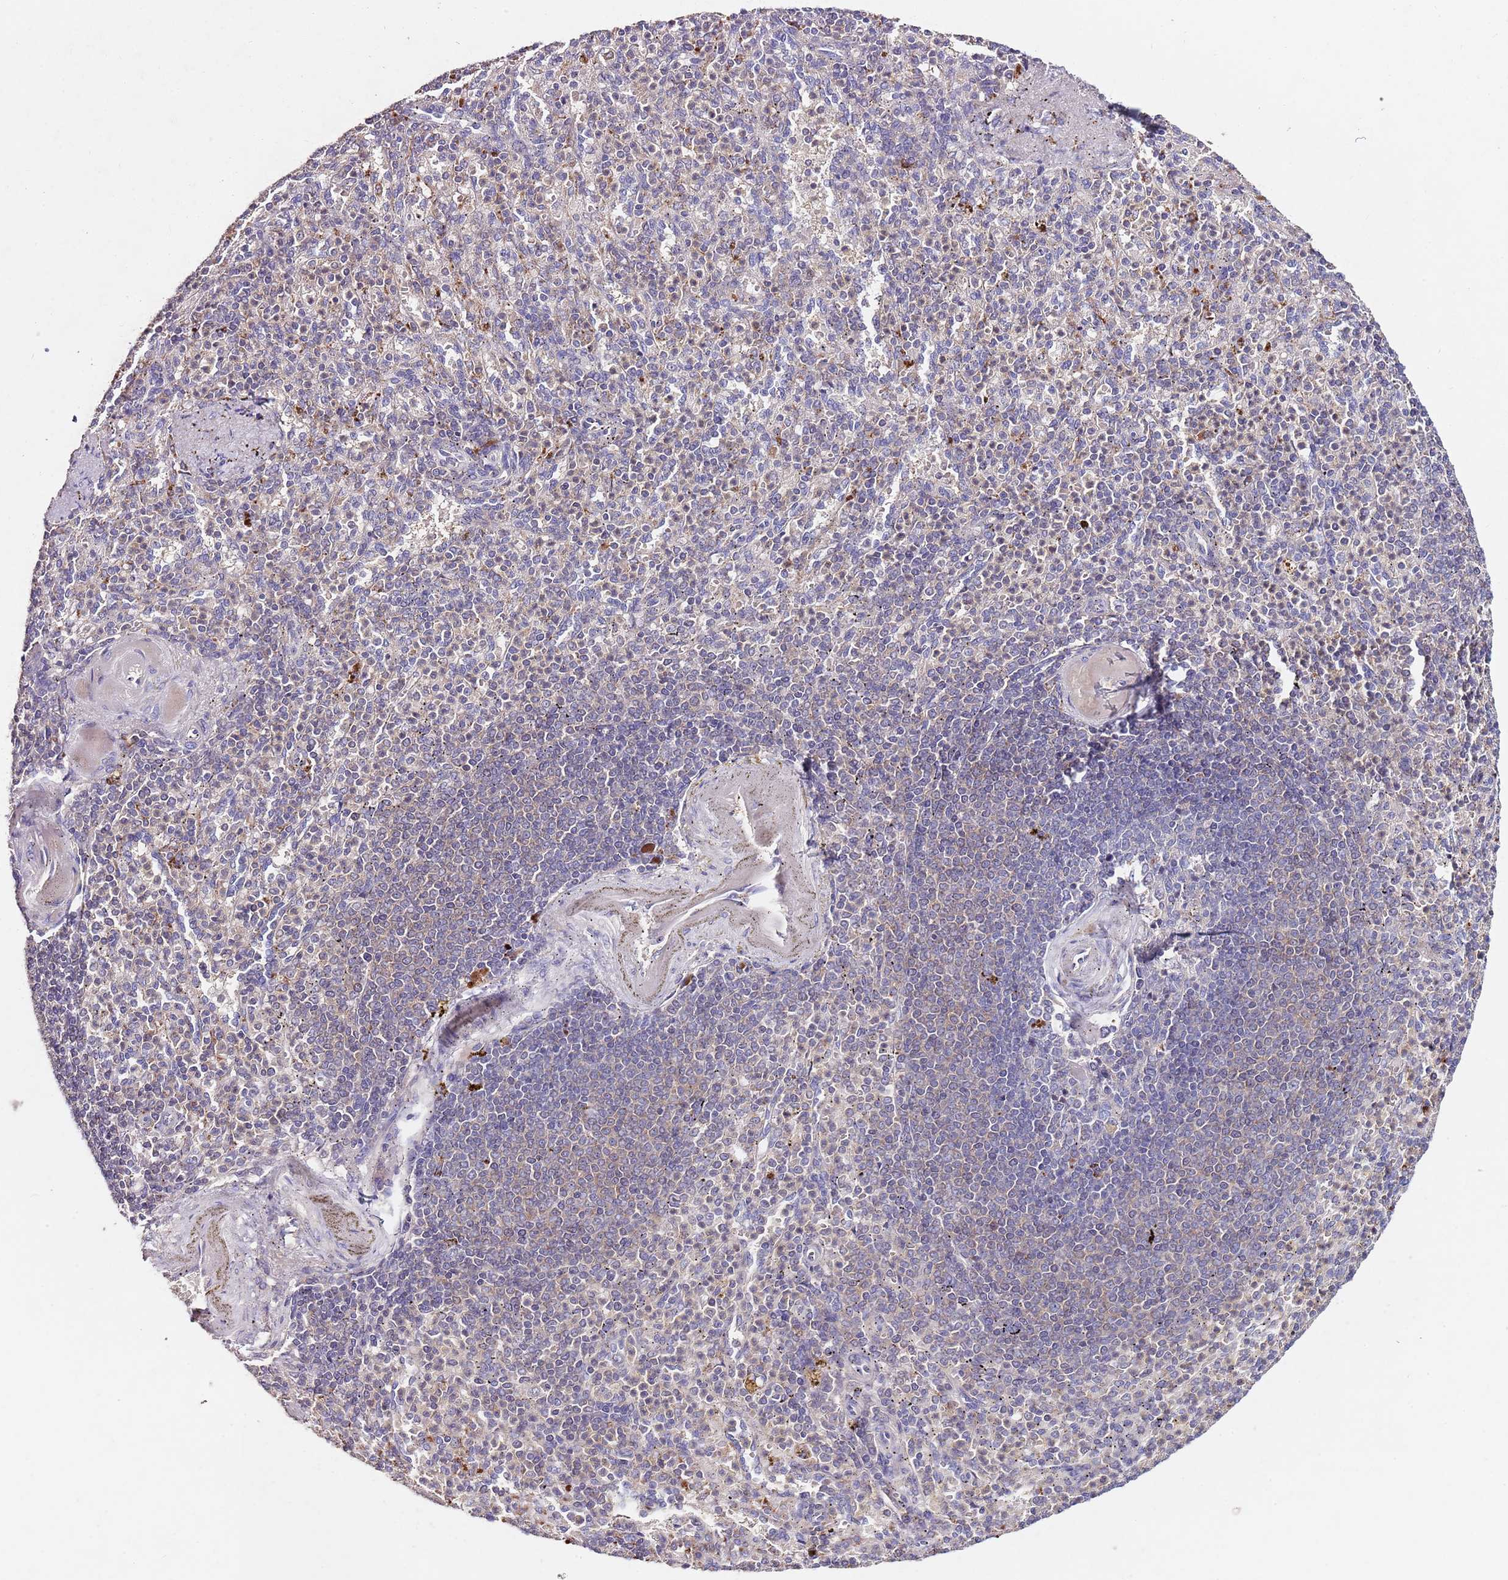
{"staining": {"intensity": "weak", "quantity": "<25%", "location": "cytoplasmic/membranous"}, "tissue": "spleen", "cell_type": "Cells in red pulp", "image_type": "normal", "snomed": [{"axis": "morphology", "description": "Normal tissue, NOS"}, {"axis": "topography", "description": "Spleen"}], "caption": "Protein analysis of unremarkable spleen reveals no significant staining in cells in red pulp. (Brightfield microscopy of DAB IHC at high magnification).", "gene": "NRDE2", "patient": {"sex": "female", "age": 74}}